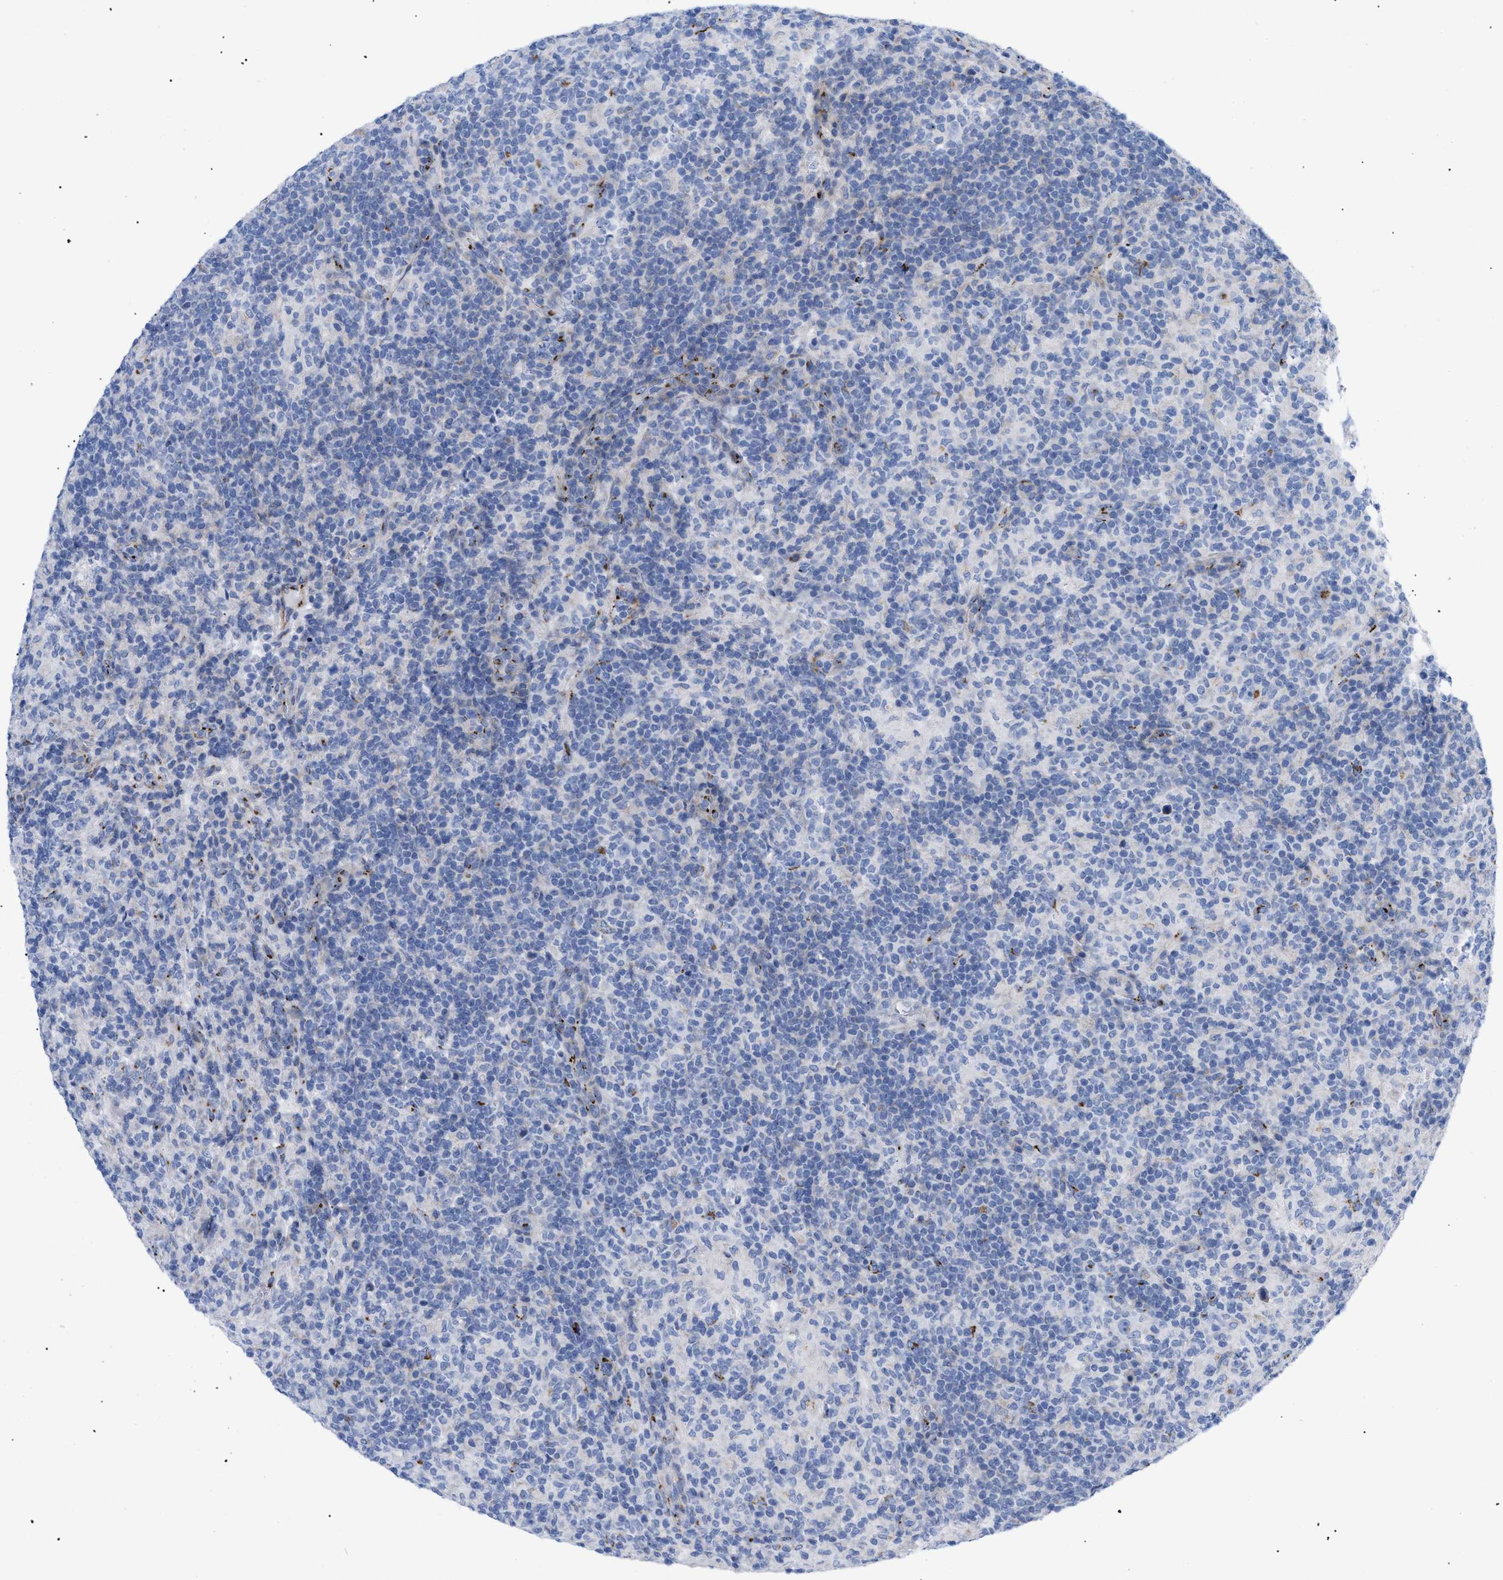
{"staining": {"intensity": "negative", "quantity": "none", "location": "none"}, "tissue": "lymphoma", "cell_type": "Tumor cells", "image_type": "cancer", "snomed": [{"axis": "morphology", "description": "Hodgkin's disease, NOS"}, {"axis": "topography", "description": "Lymph node"}], "caption": "Immunohistochemistry micrograph of neoplastic tissue: human Hodgkin's disease stained with DAB (3,3'-diaminobenzidine) displays no significant protein positivity in tumor cells. (IHC, brightfield microscopy, high magnification).", "gene": "TMEM17", "patient": {"sex": "male", "age": 70}}